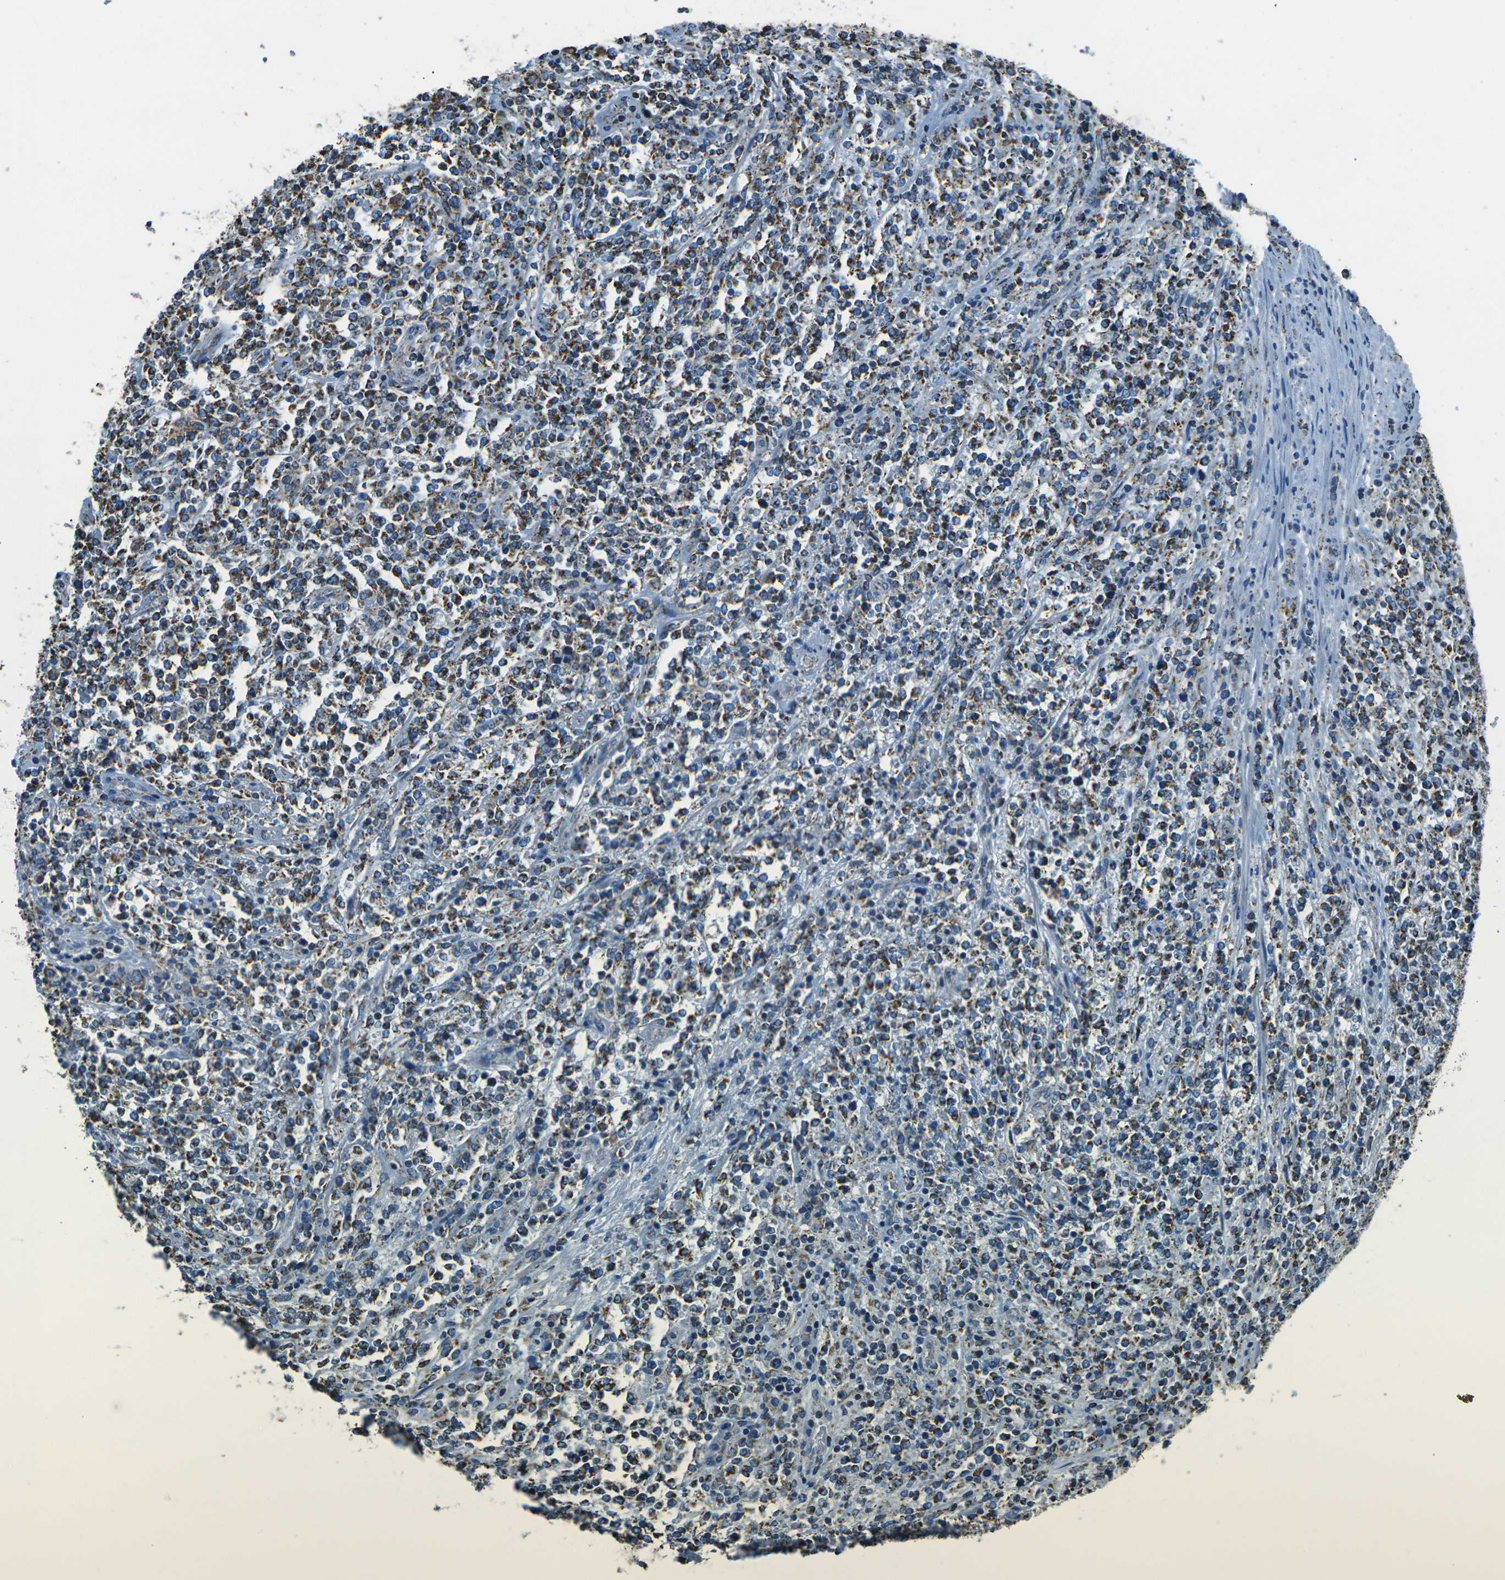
{"staining": {"intensity": "strong", "quantity": ">75%", "location": "cytoplasmic/membranous"}, "tissue": "lymphoma", "cell_type": "Tumor cells", "image_type": "cancer", "snomed": [{"axis": "morphology", "description": "Malignant lymphoma, non-Hodgkin's type, High grade"}, {"axis": "topography", "description": "Soft tissue"}], "caption": "Protein staining of lymphoma tissue shows strong cytoplasmic/membranous expression in about >75% of tumor cells.", "gene": "IRF3", "patient": {"sex": "male", "age": 18}}